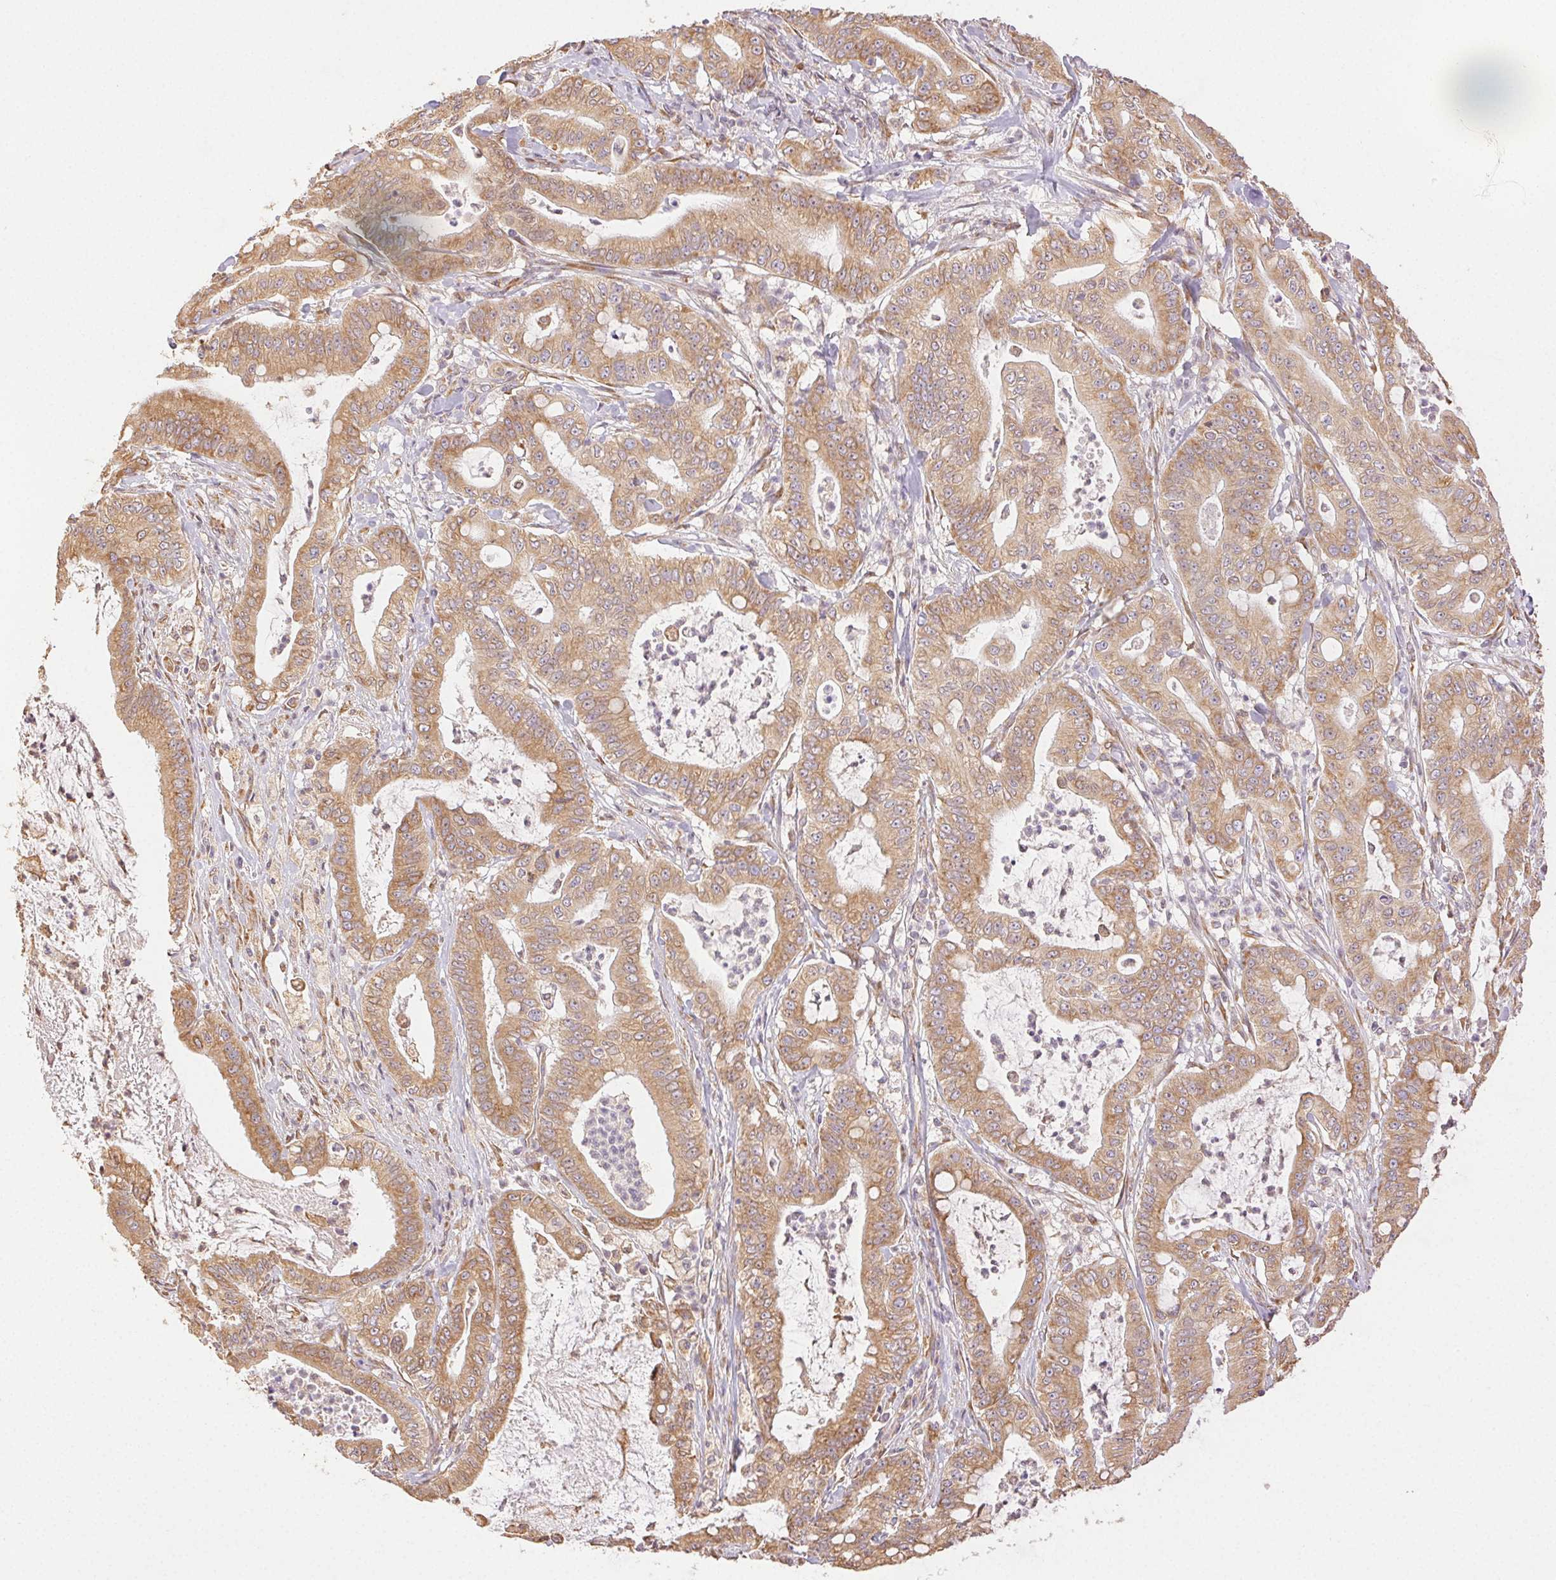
{"staining": {"intensity": "moderate", "quantity": ">75%", "location": "cytoplasmic/membranous"}, "tissue": "pancreatic cancer", "cell_type": "Tumor cells", "image_type": "cancer", "snomed": [{"axis": "morphology", "description": "Adenocarcinoma, NOS"}, {"axis": "topography", "description": "Pancreas"}], "caption": "A brown stain shows moderate cytoplasmic/membranous positivity of a protein in pancreatic cancer tumor cells.", "gene": "ENTREP1", "patient": {"sex": "male", "age": 71}}